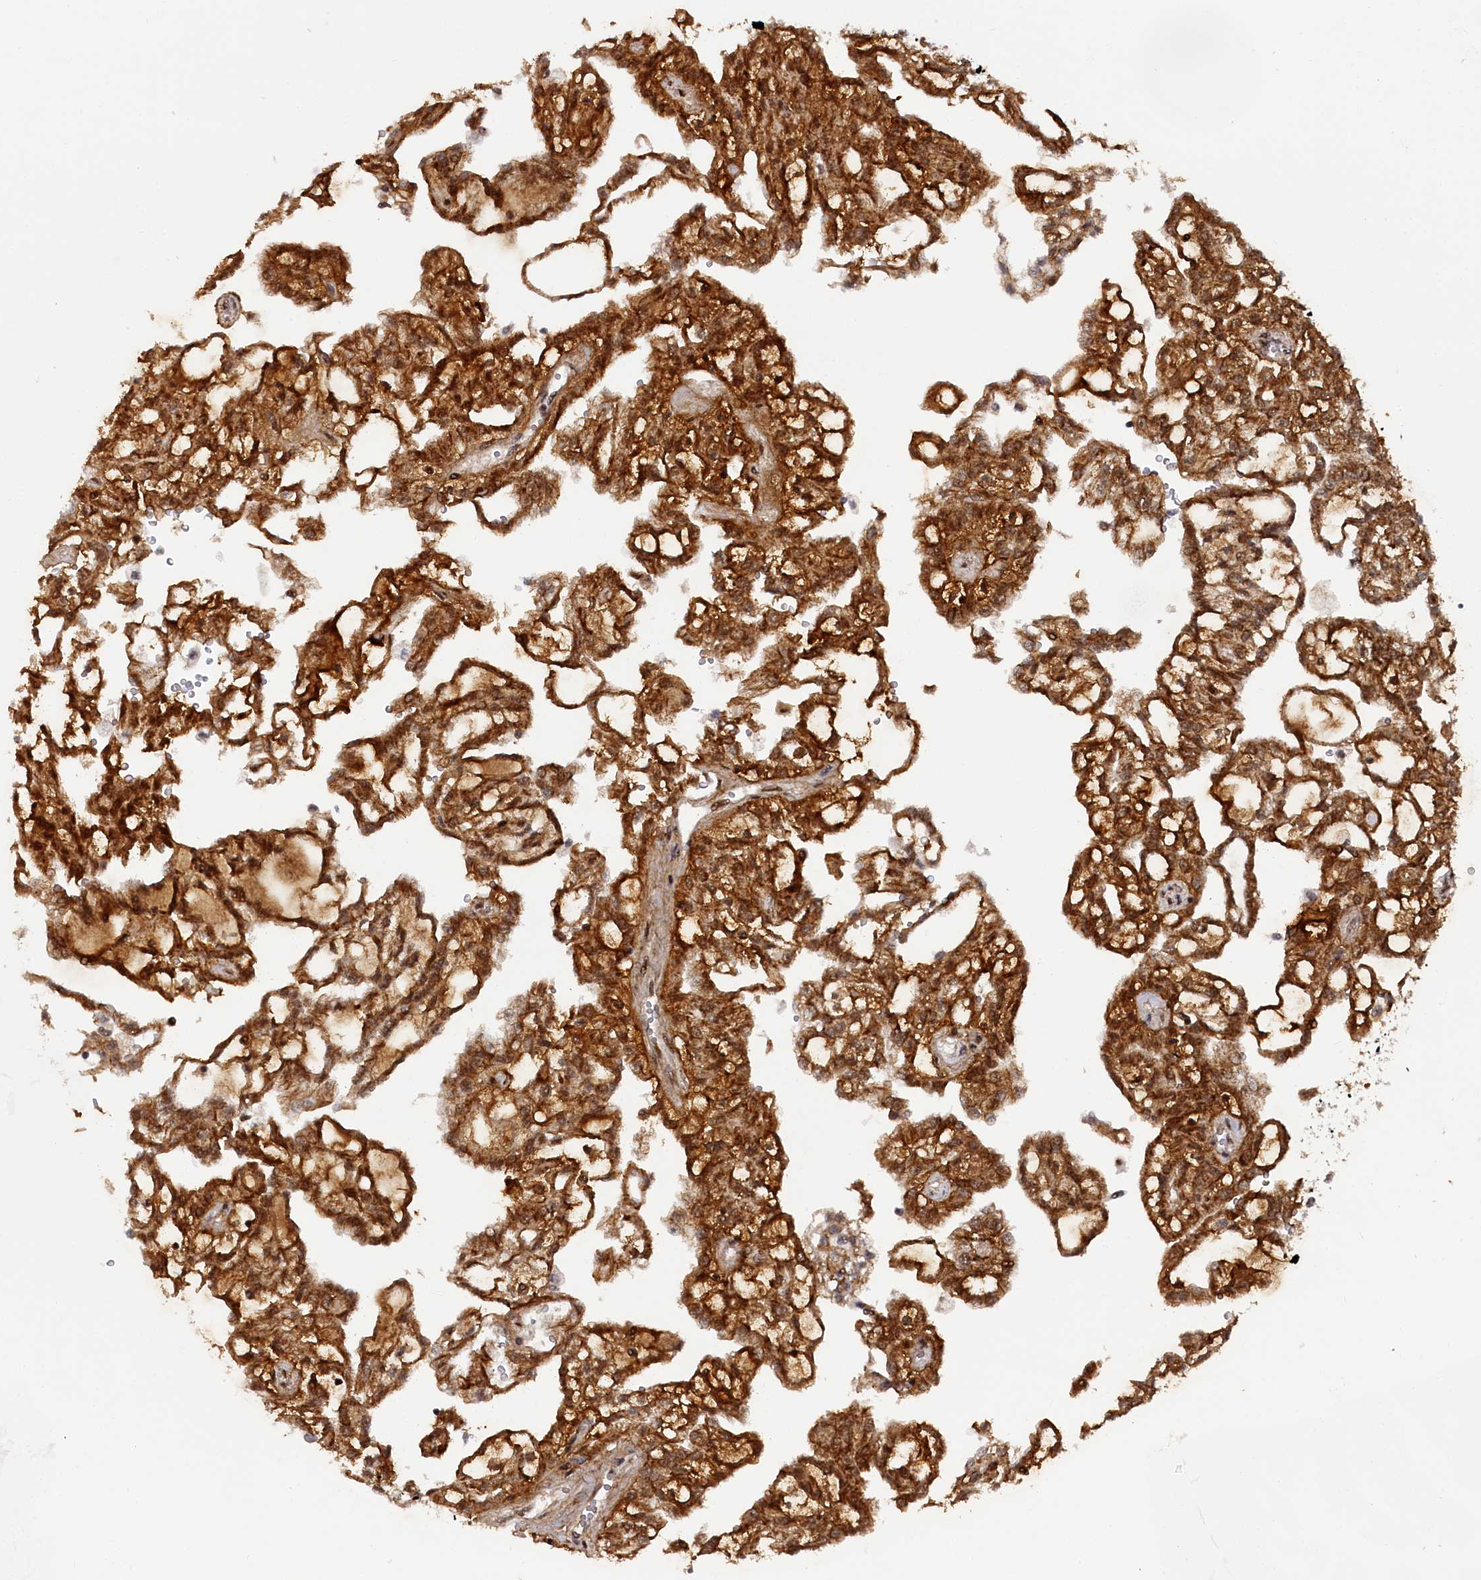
{"staining": {"intensity": "strong", "quantity": ">75%", "location": "cytoplasmic/membranous,nuclear"}, "tissue": "renal cancer", "cell_type": "Tumor cells", "image_type": "cancer", "snomed": [{"axis": "morphology", "description": "Adenocarcinoma, NOS"}, {"axis": "topography", "description": "Kidney"}], "caption": "Strong cytoplasmic/membranous and nuclear protein positivity is seen in approximately >75% of tumor cells in renal cancer. The staining was performed using DAB to visualize the protein expression in brown, while the nuclei were stained in blue with hematoxylin (Magnification: 20x).", "gene": "BUB3", "patient": {"sex": "male", "age": 63}}